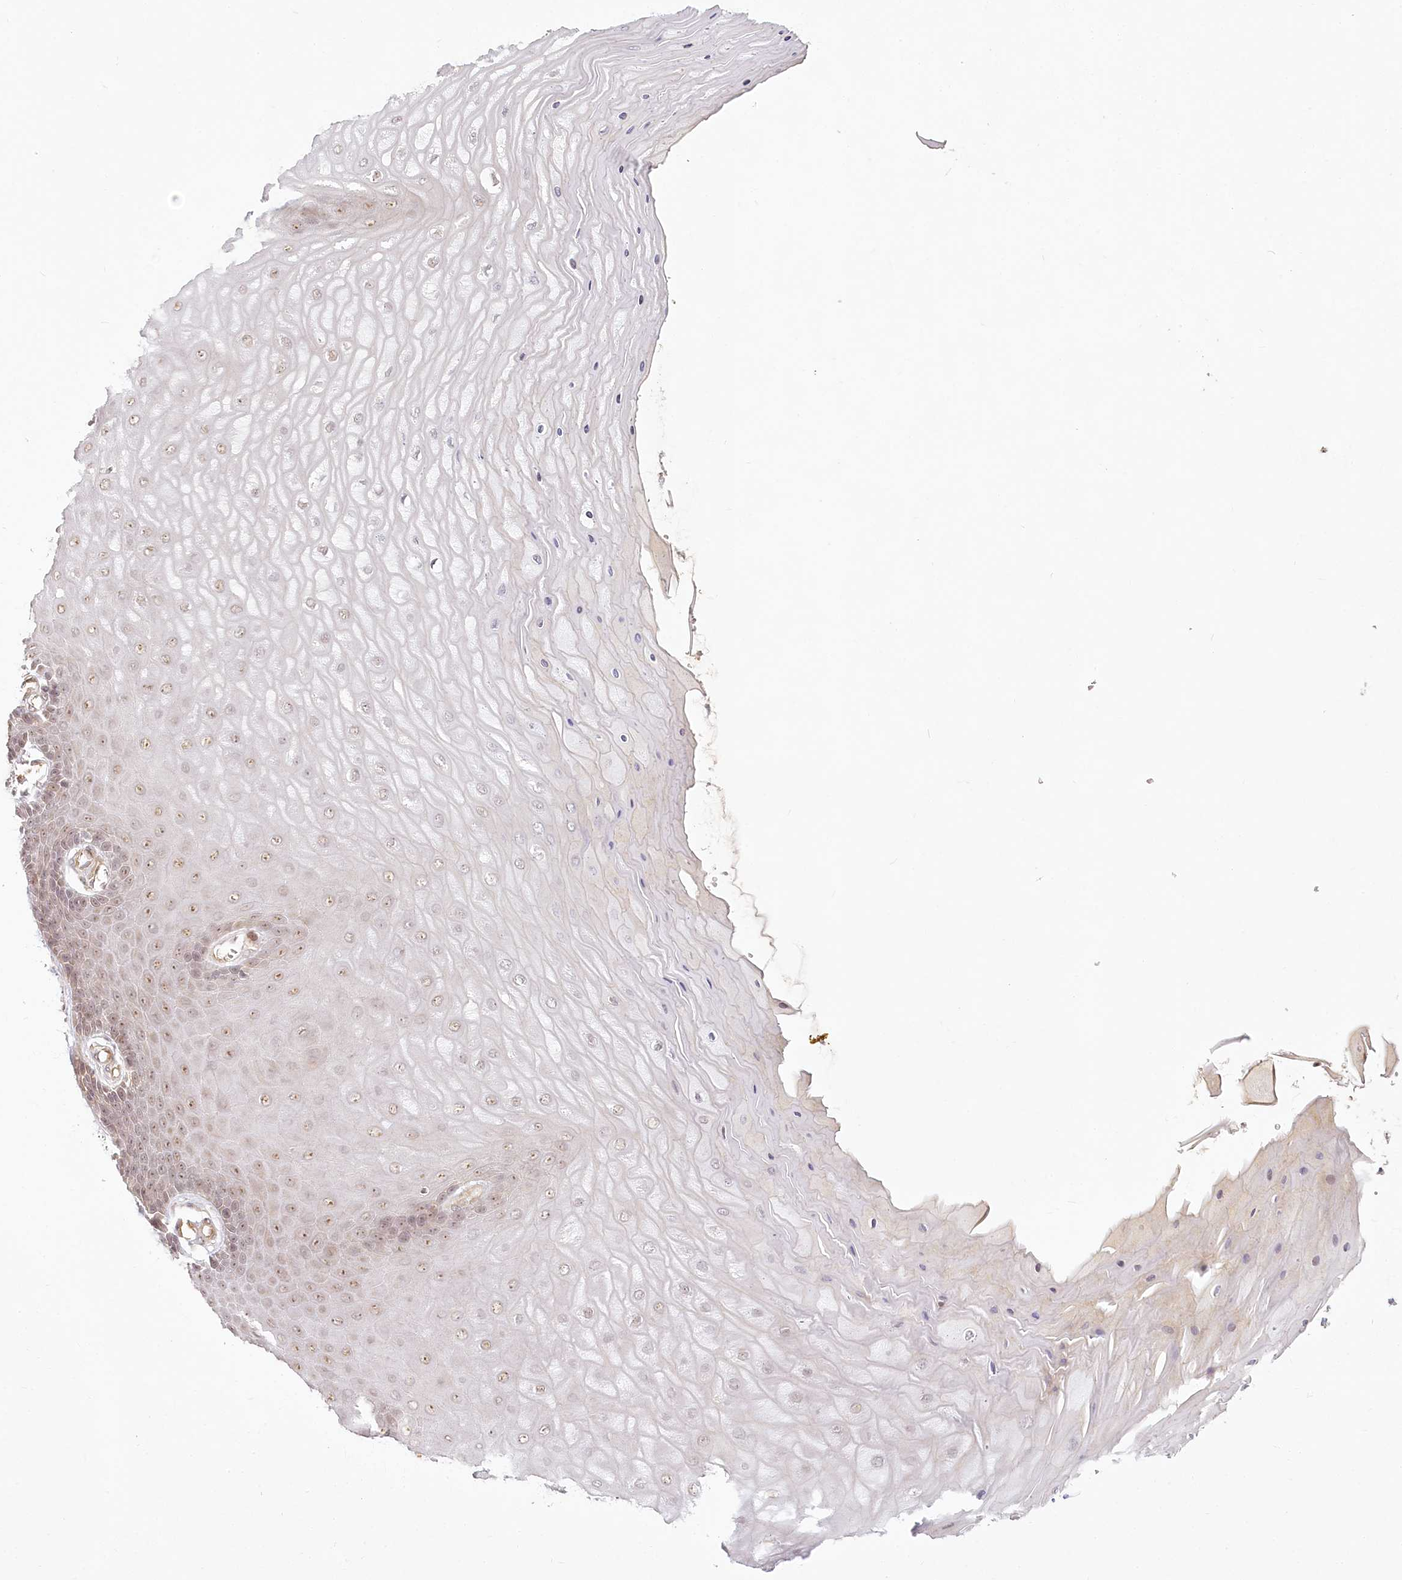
{"staining": {"intensity": "moderate", "quantity": "<25%", "location": "cytoplasmic/membranous,nuclear"}, "tissue": "cervix", "cell_type": "Glandular cells", "image_type": "normal", "snomed": [{"axis": "morphology", "description": "Normal tissue, NOS"}, {"axis": "topography", "description": "Cervix"}], "caption": "Brown immunohistochemical staining in benign human cervix reveals moderate cytoplasmic/membranous,nuclear staining in approximately <25% of glandular cells. Using DAB (brown) and hematoxylin (blue) stains, captured at high magnification using brightfield microscopy.", "gene": "EXOSC7", "patient": {"sex": "female", "age": 55}}